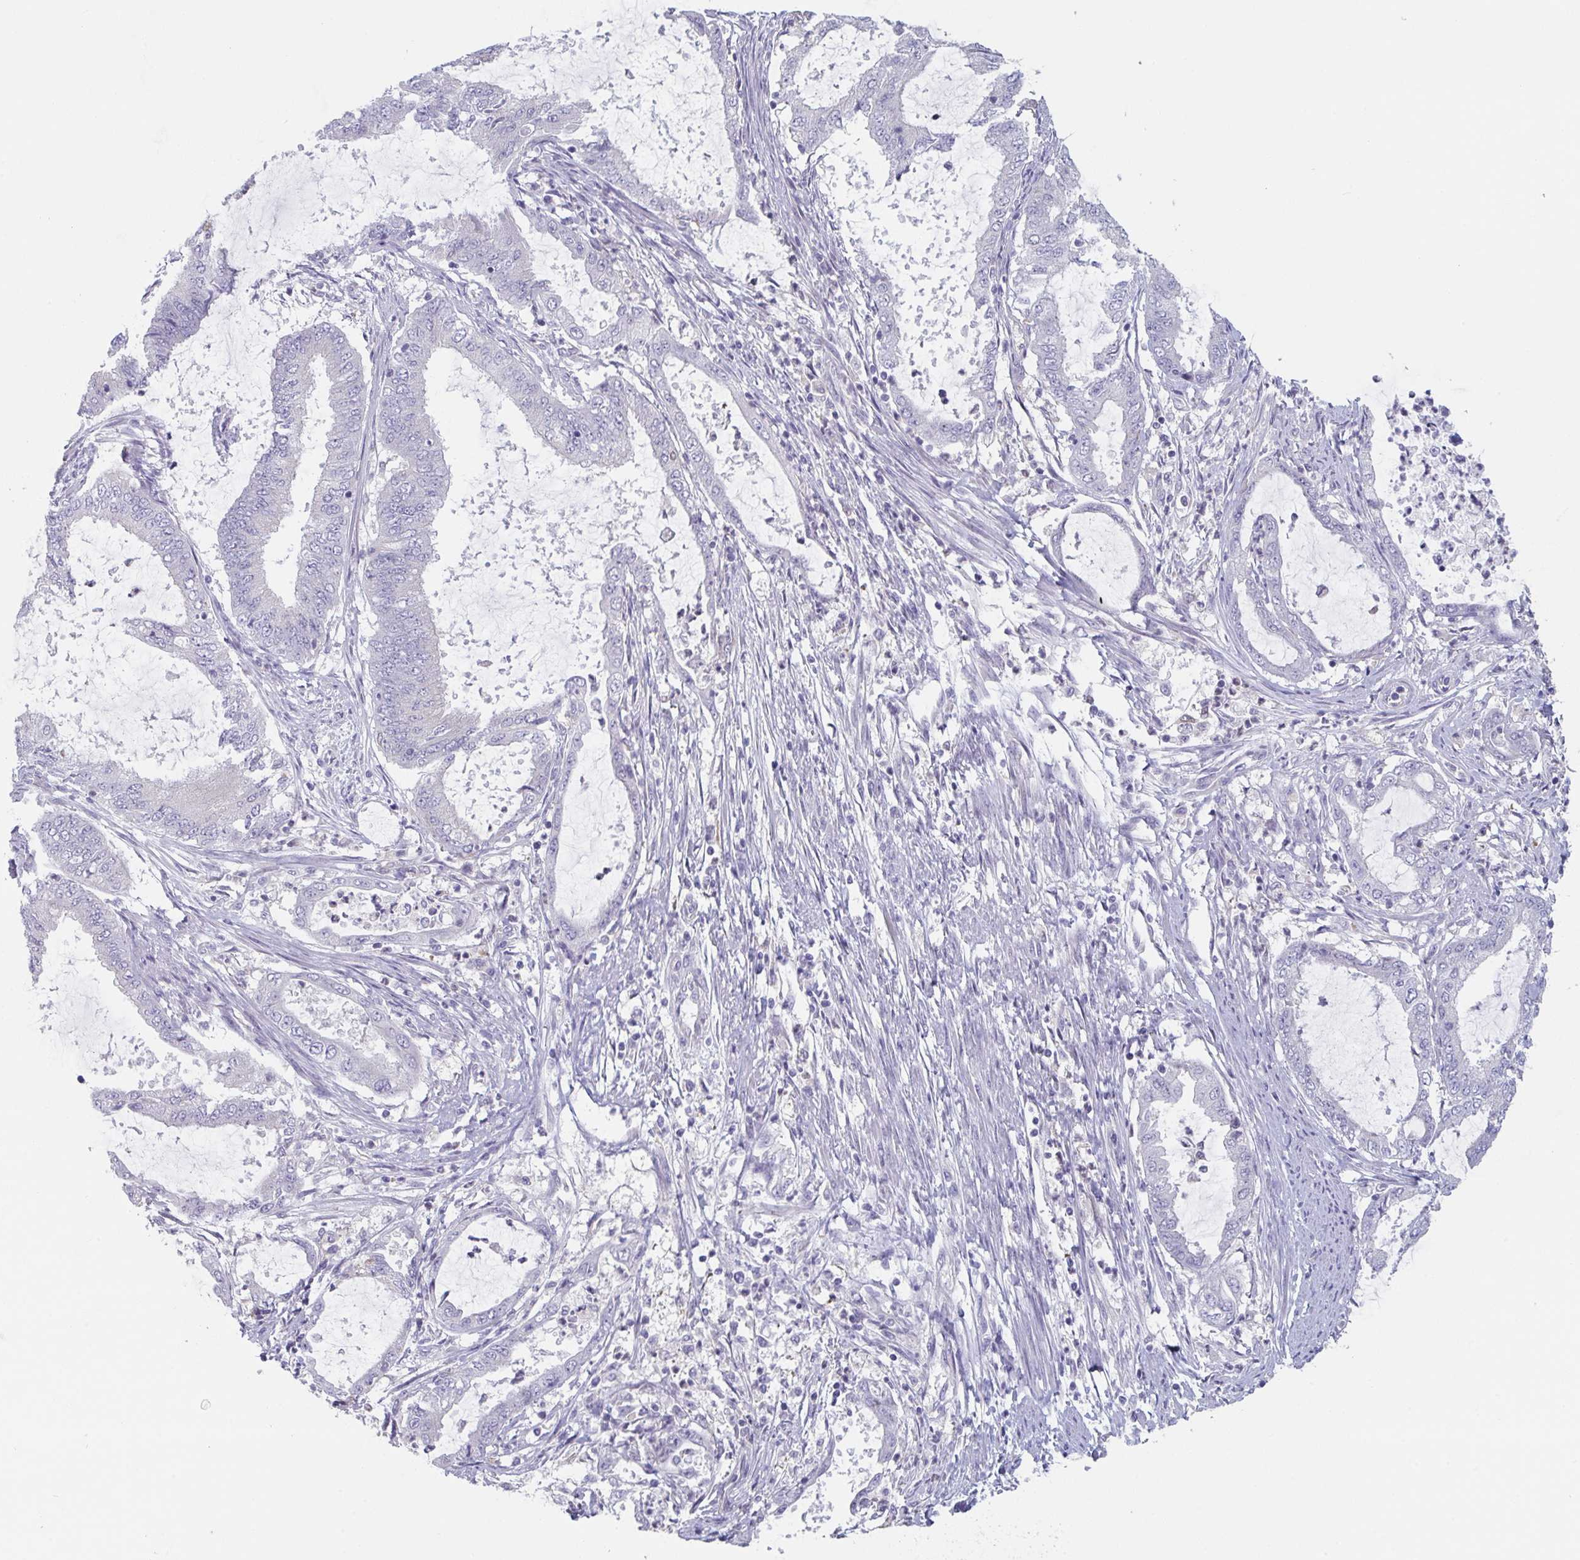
{"staining": {"intensity": "negative", "quantity": "none", "location": "none"}, "tissue": "endometrial cancer", "cell_type": "Tumor cells", "image_type": "cancer", "snomed": [{"axis": "morphology", "description": "Adenocarcinoma, NOS"}, {"axis": "topography", "description": "Endometrium"}], "caption": "An immunohistochemistry photomicrograph of adenocarcinoma (endometrial) is shown. There is no staining in tumor cells of adenocarcinoma (endometrial).", "gene": "PTPRD", "patient": {"sex": "female", "age": 51}}